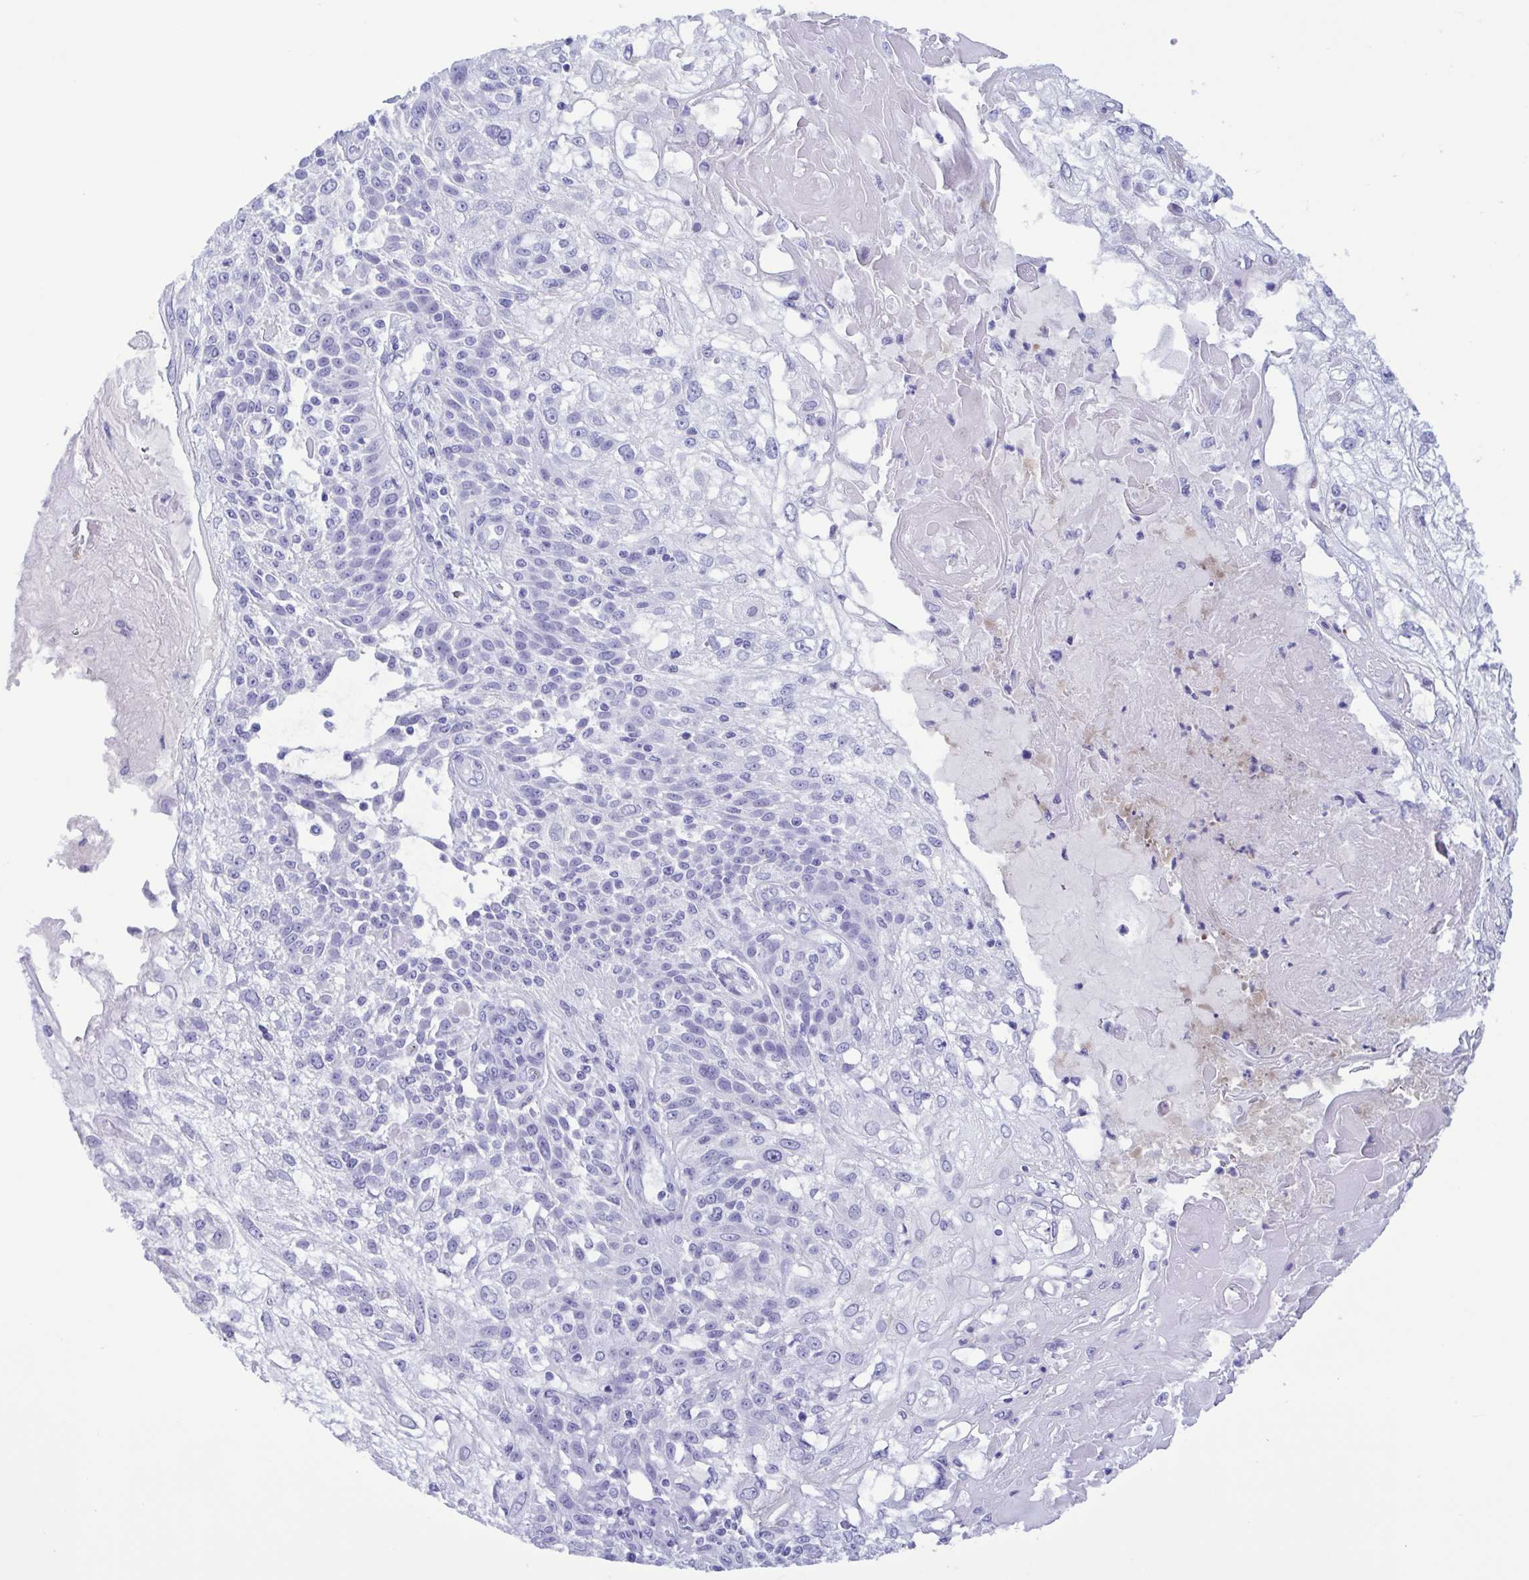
{"staining": {"intensity": "negative", "quantity": "none", "location": "none"}, "tissue": "skin cancer", "cell_type": "Tumor cells", "image_type": "cancer", "snomed": [{"axis": "morphology", "description": "Normal tissue, NOS"}, {"axis": "morphology", "description": "Squamous cell carcinoma, NOS"}, {"axis": "topography", "description": "Skin"}], "caption": "The immunohistochemistry (IHC) image has no significant staining in tumor cells of skin cancer tissue.", "gene": "LTF", "patient": {"sex": "female", "age": 83}}